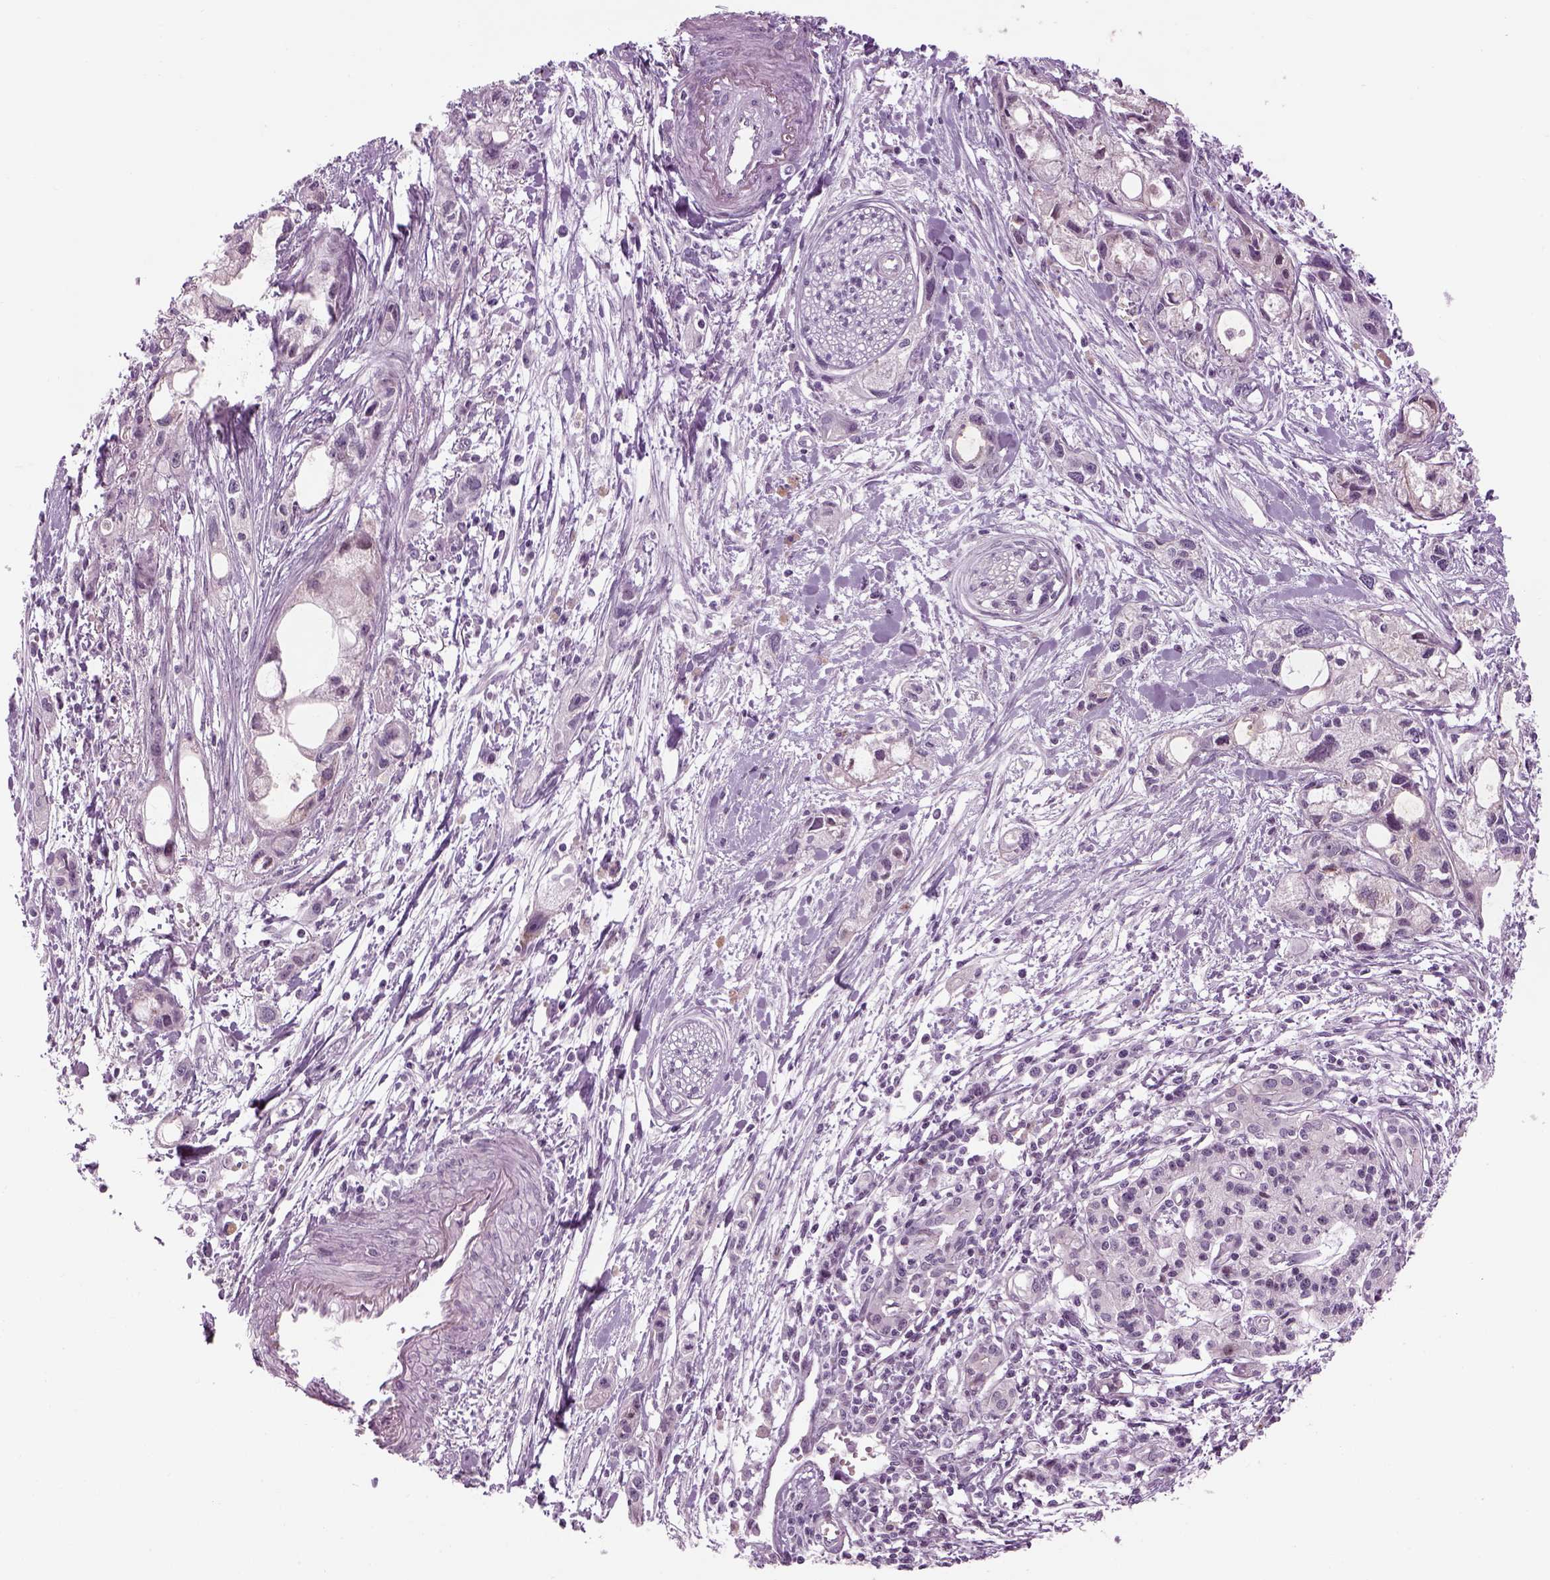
{"staining": {"intensity": "negative", "quantity": "none", "location": "none"}, "tissue": "pancreatic cancer", "cell_type": "Tumor cells", "image_type": "cancer", "snomed": [{"axis": "morphology", "description": "Adenocarcinoma, NOS"}, {"axis": "topography", "description": "Pancreas"}], "caption": "This is an immunohistochemistry histopathology image of human pancreatic adenocarcinoma. There is no expression in tumor cells.", "gene": "LRRIQ3", "patient": {"sex": "female", "age": 61}}